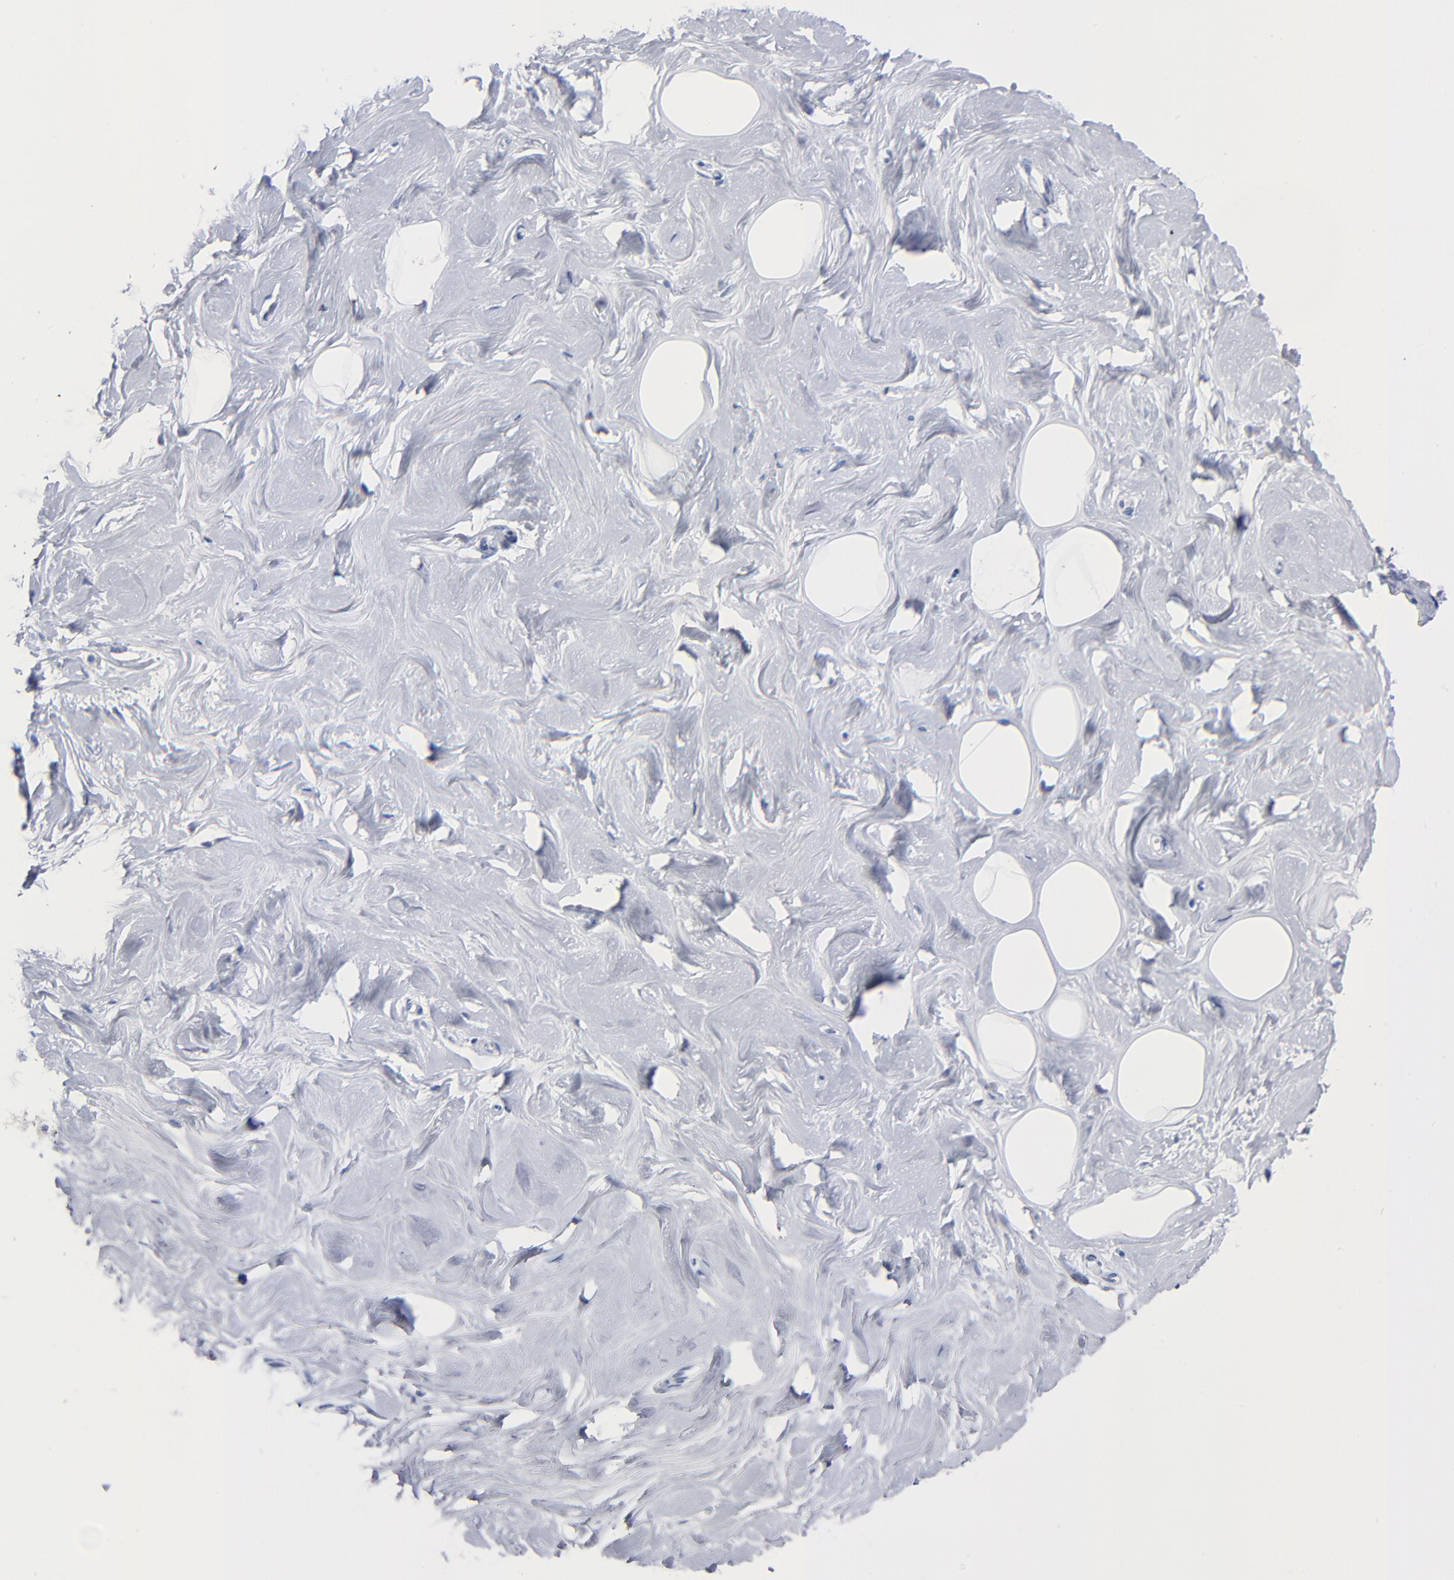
{"staining": {"intensity": "negative", "quantity": "none", "location": "none"}, "tissue": "breast", "cell_type": "Adipocytes", "image_type": "normal", "snomed": [{"axis": "morphology", "description": "Normal tissue, NOS"}, {"axis": "topography", "description": "Breast"}], "caption": "Adipocytes show no significant protein positivity in benign breast. Nuclei are stained in blue.", "gene": "CHCHD10", "patient": {"sex": "female", "age": 23}}